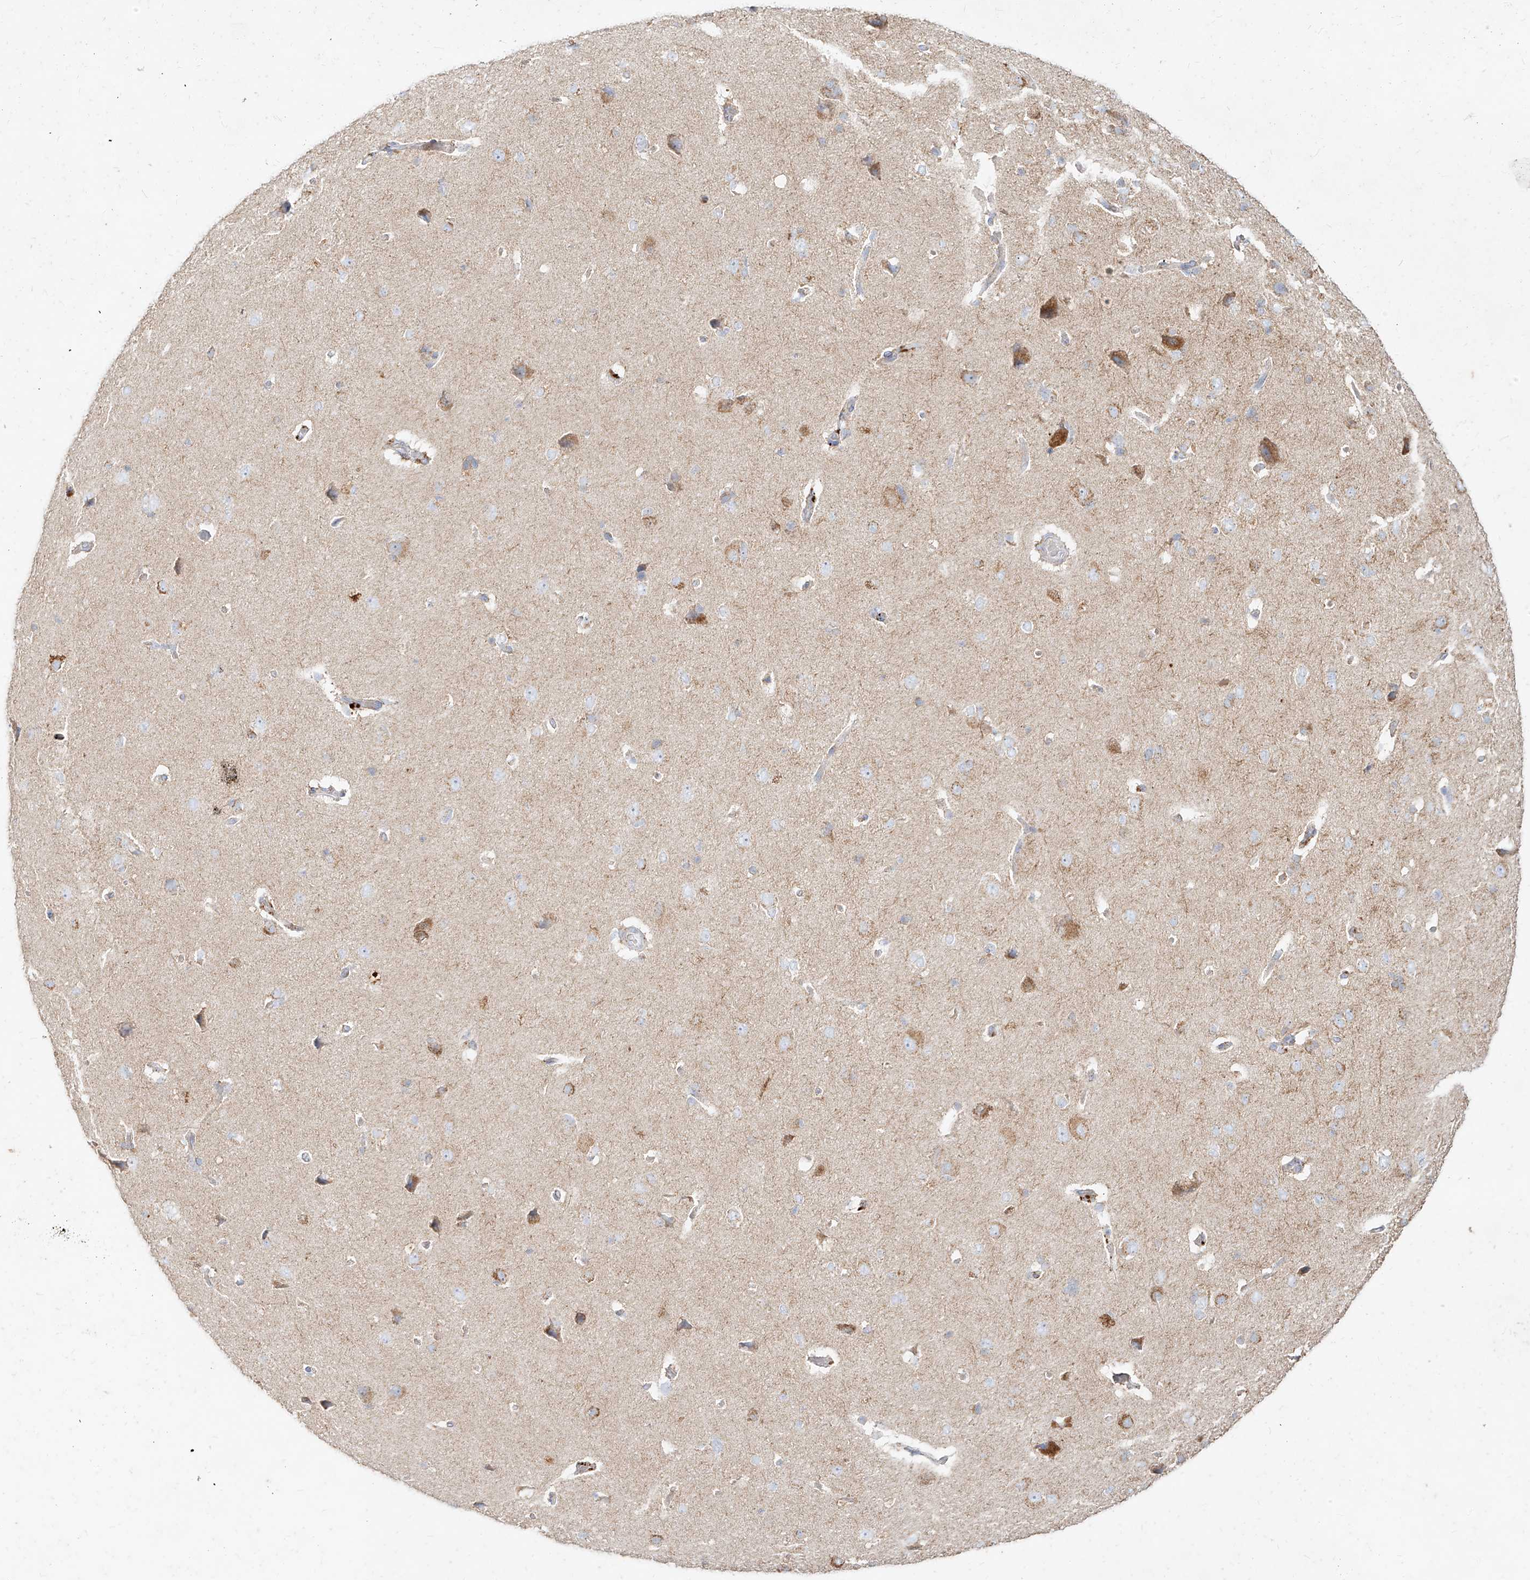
{"staining": {"intensity": "moderate", "quantity": "<25%", "location": "cytoplasmic/membranous"}, "tissue": "cerebral cortex", "cell_type": "Endothelial cells", "image_type": "normal", "snomed": [{"axis": "morphology", "description": "Normal tissue, NOS"}, {"axis": "topography", "description": "Cerebral cortex"}], "caption": "An immunohistochemistry (IHC) histopathology image of benign tissue is shown. Protein staining in brown shows moderate cytoplasmic/membranous positivity in cerebral cortex within endothelial cells.", "gene": "MTX2", "patient": {"sex": "male", "age": 62}}